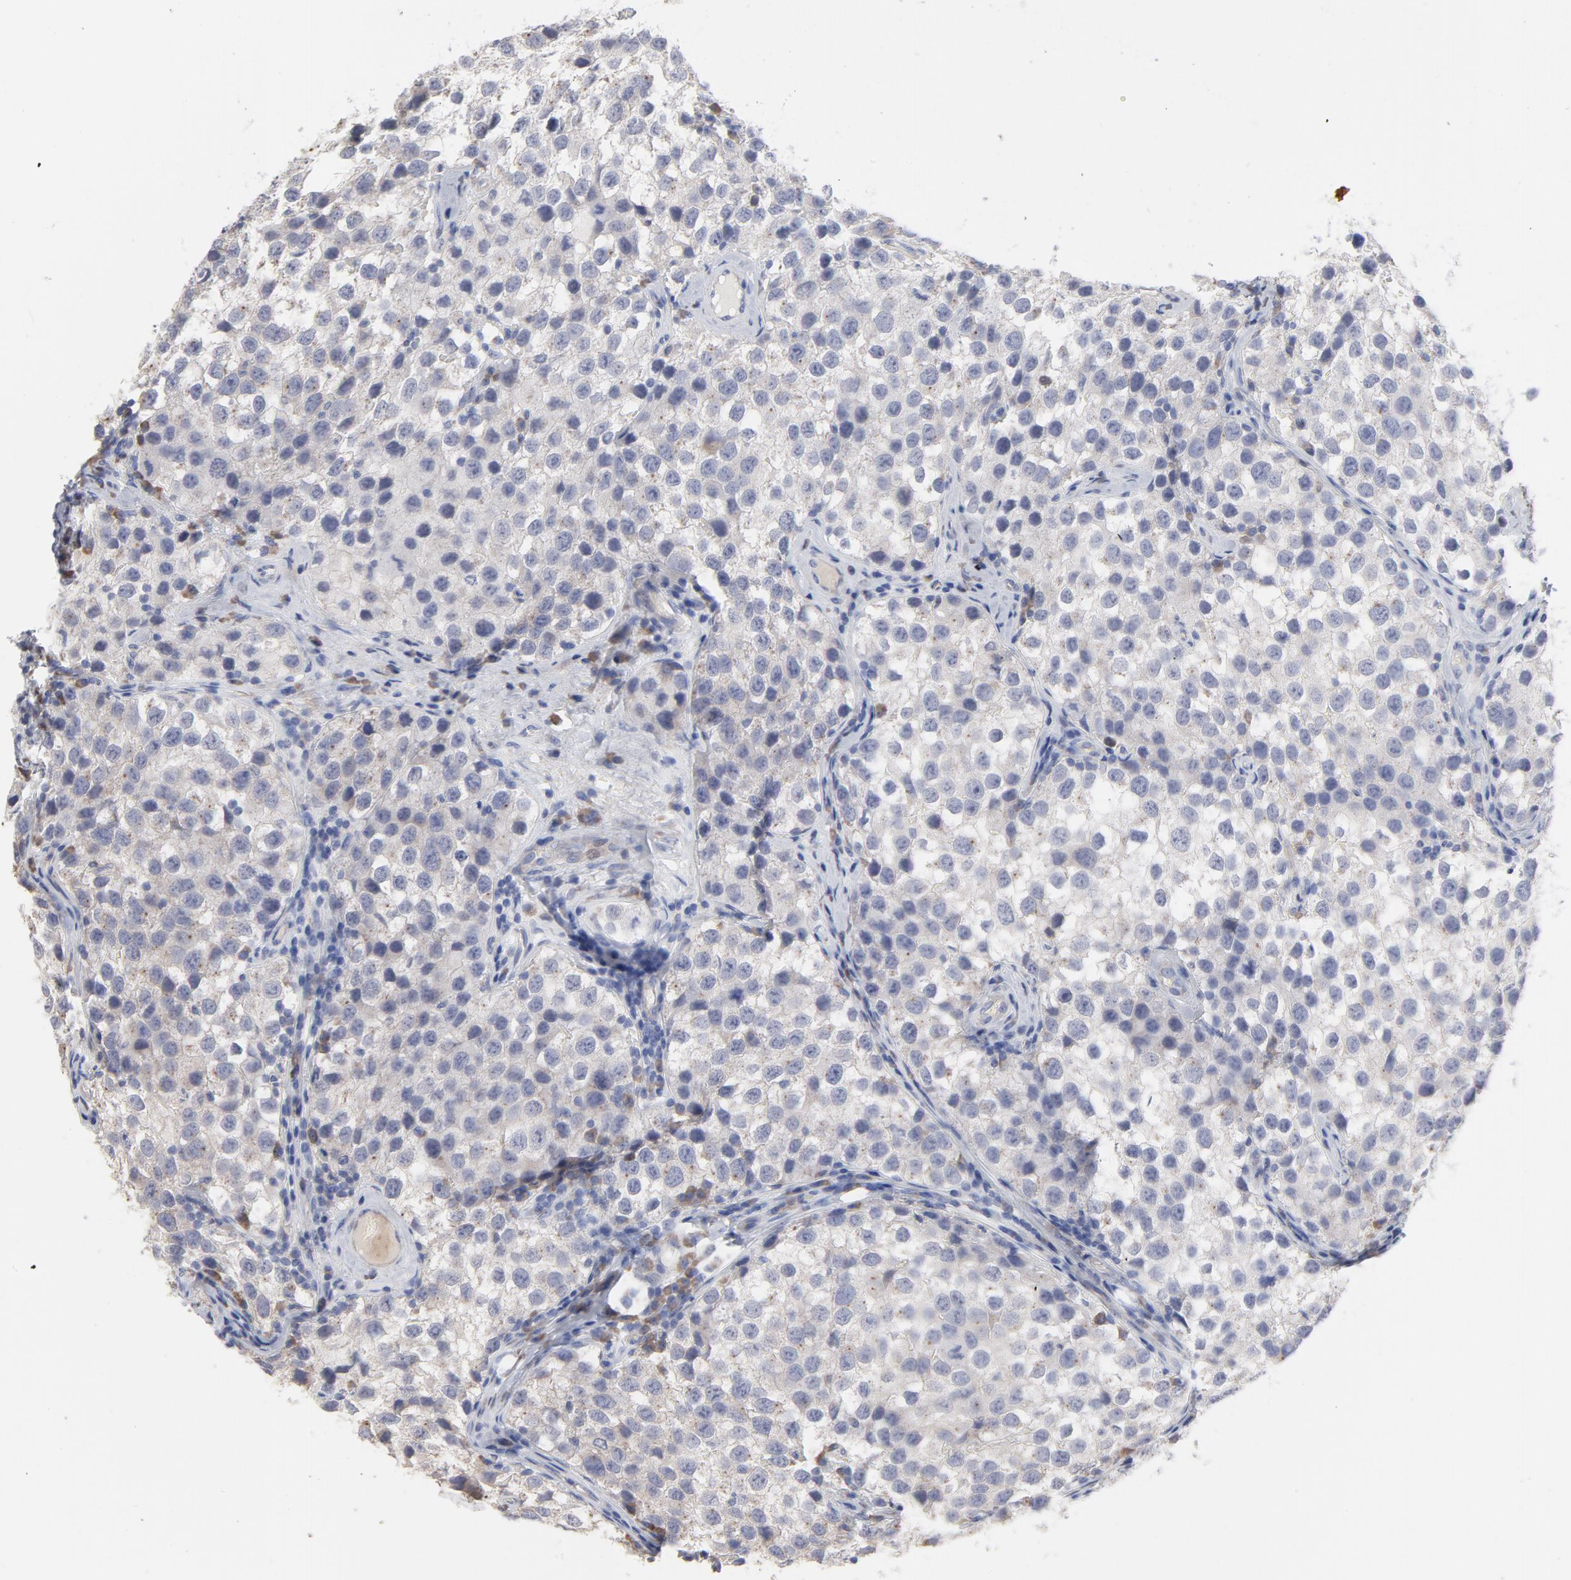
{"staining": {"intensity": "weak", "quantity": "<25%", "location": "cytoplasmic/membranous"}, "tissue": "testis cancer", "cell_type": "Tumor cells", "image_type": "cancer", "snomed": [{"axis": "morphology", "description": "Seminoma, NOS"}, {"axis": "topography", "description": "Testis"}], "caption": "There is no significant expression in tumor cells of testis seminoma.", "gene": "CPE", "patient": {"sex": "male", "age": 39}}